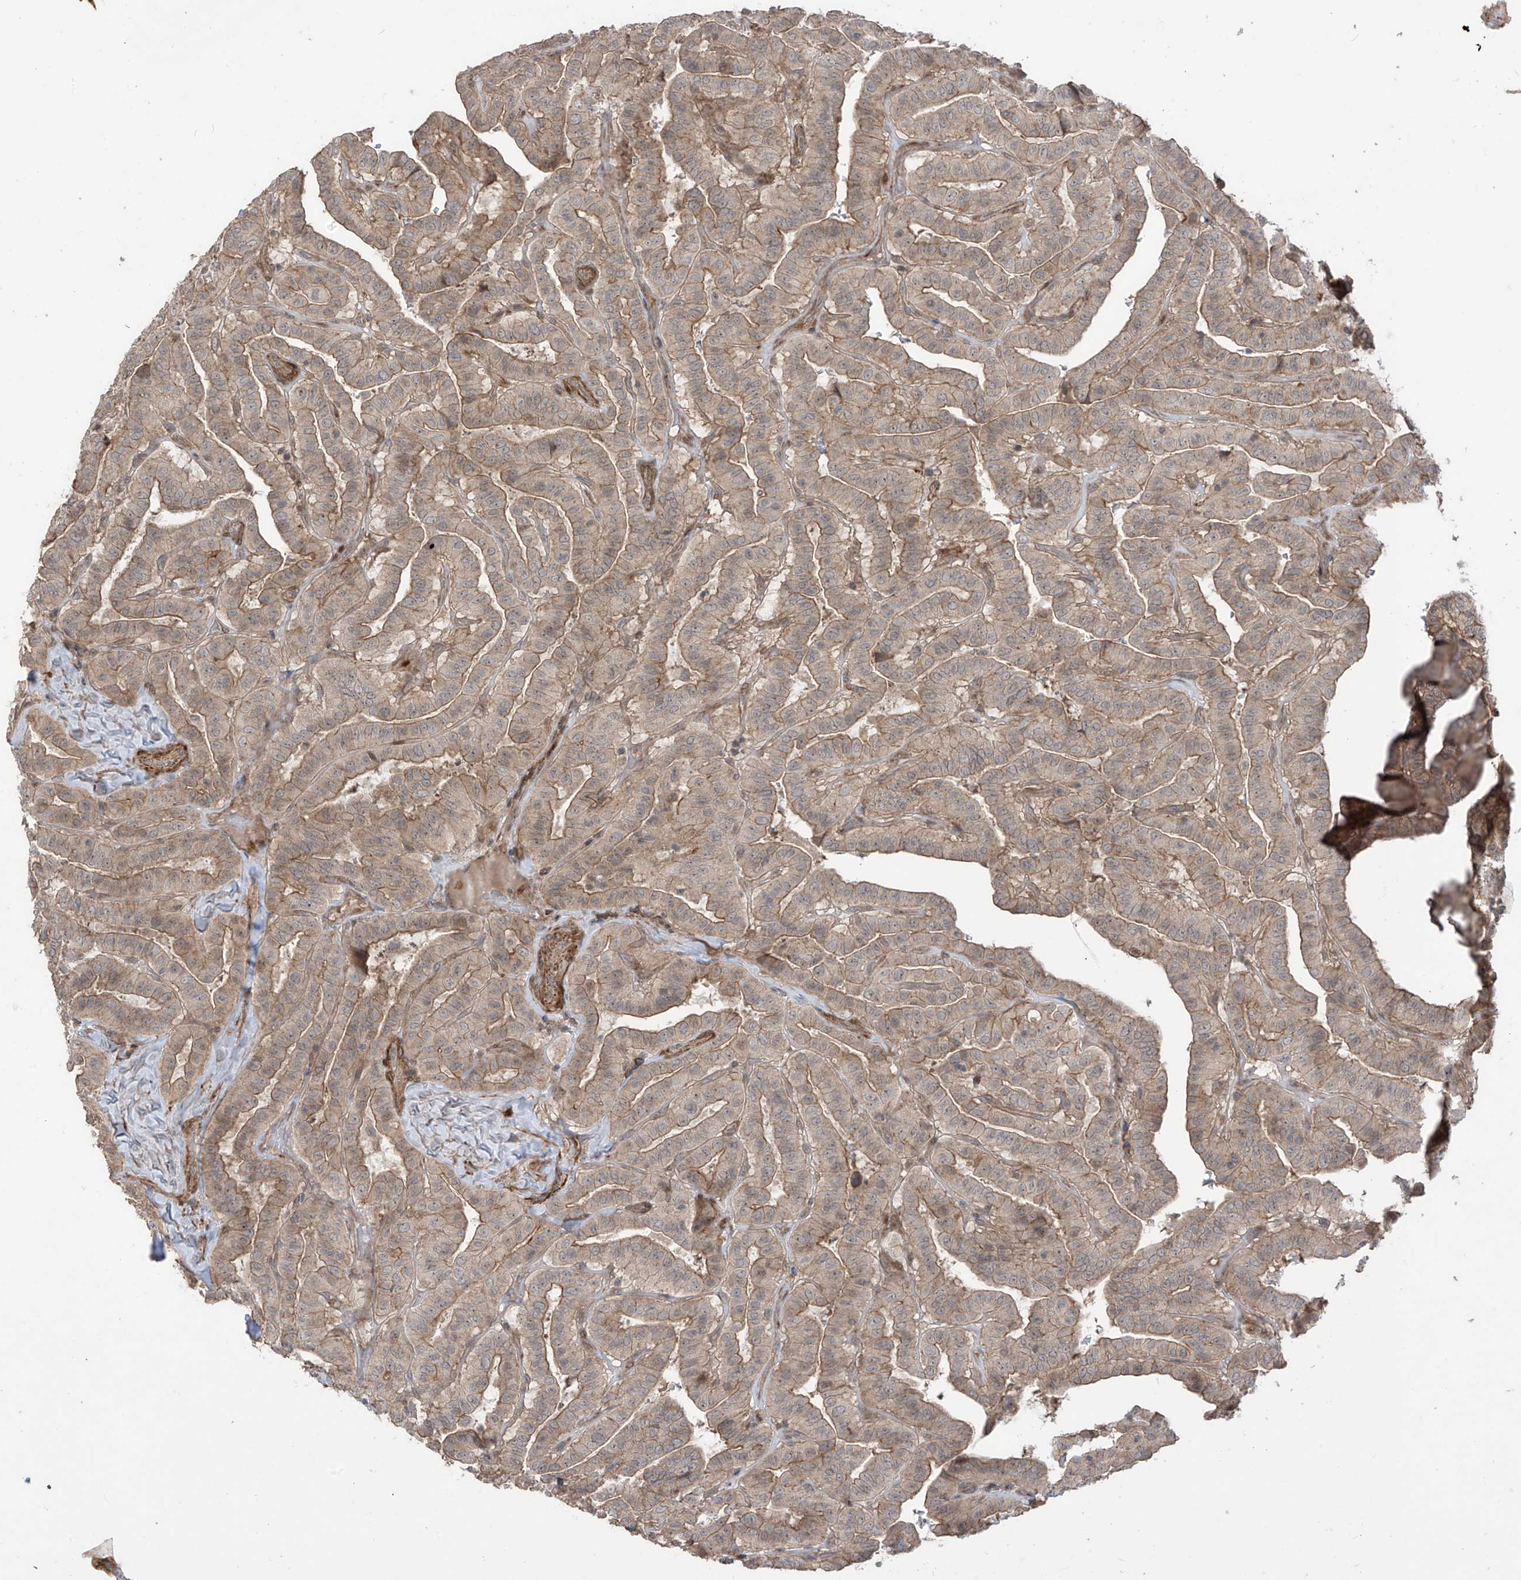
{"staining": {"intensity": "weak", "quantity": ">75%", "location": "cytoplasmic/membranous"}, "tissue": "thyroid cancer", "cell_type": "Tumor cells", "image_type": "cancer", "snomed": [{"axis": "morphology", "description": "Papillary adenocarcinoma, NOS"}, {"axis": "topography", "description": "Thyroid gland"}], "caption": "This photomicrograph reveals IHC staining of thyroid cancer, with low weak cytoplasmic/membranous expression in about >75% of tumor cells.", "gene": "LRRC74A", "patient": {"sex": "male", "age": 77}}